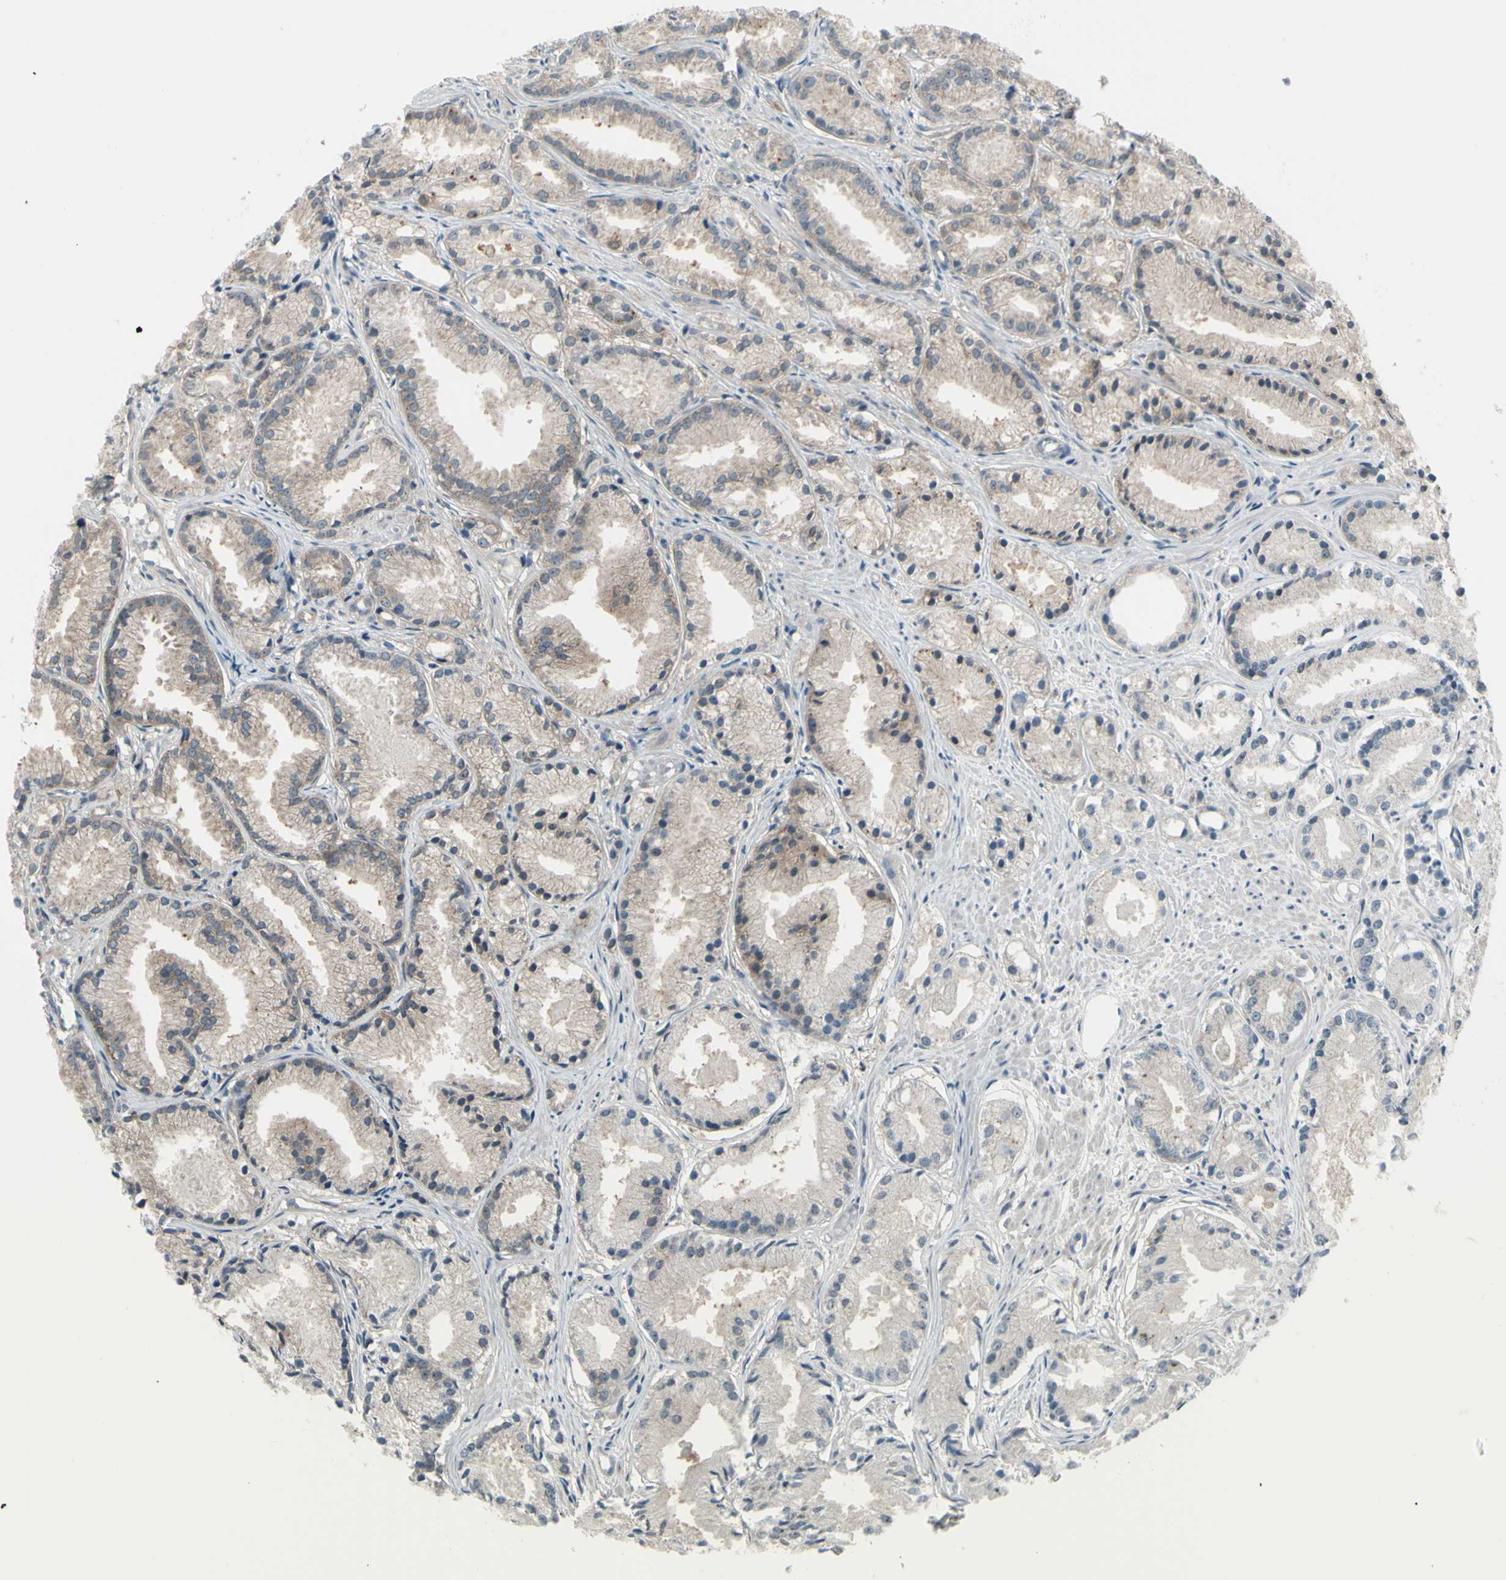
{"staining": {"intensity": "weak", "quantity": ">75%", "location": "cytoplasmic/membranous"}, "tissue": "prostate cancer", "cell_type": "Tumor cells", "image_type": "cancer", "snomed": [{"axis": "morphology", "description": "Adenocarcinoma, Low grade"}, {"axis": "topography", "description": "Prostate"}], "caption": "Prostate cancer (adenocarcinoma (low-grade)) stained with a protein marker exhibits weak staining in tumor cells.", "gene": "NAXD", "patient": {"sex": "male", "age": 72}}